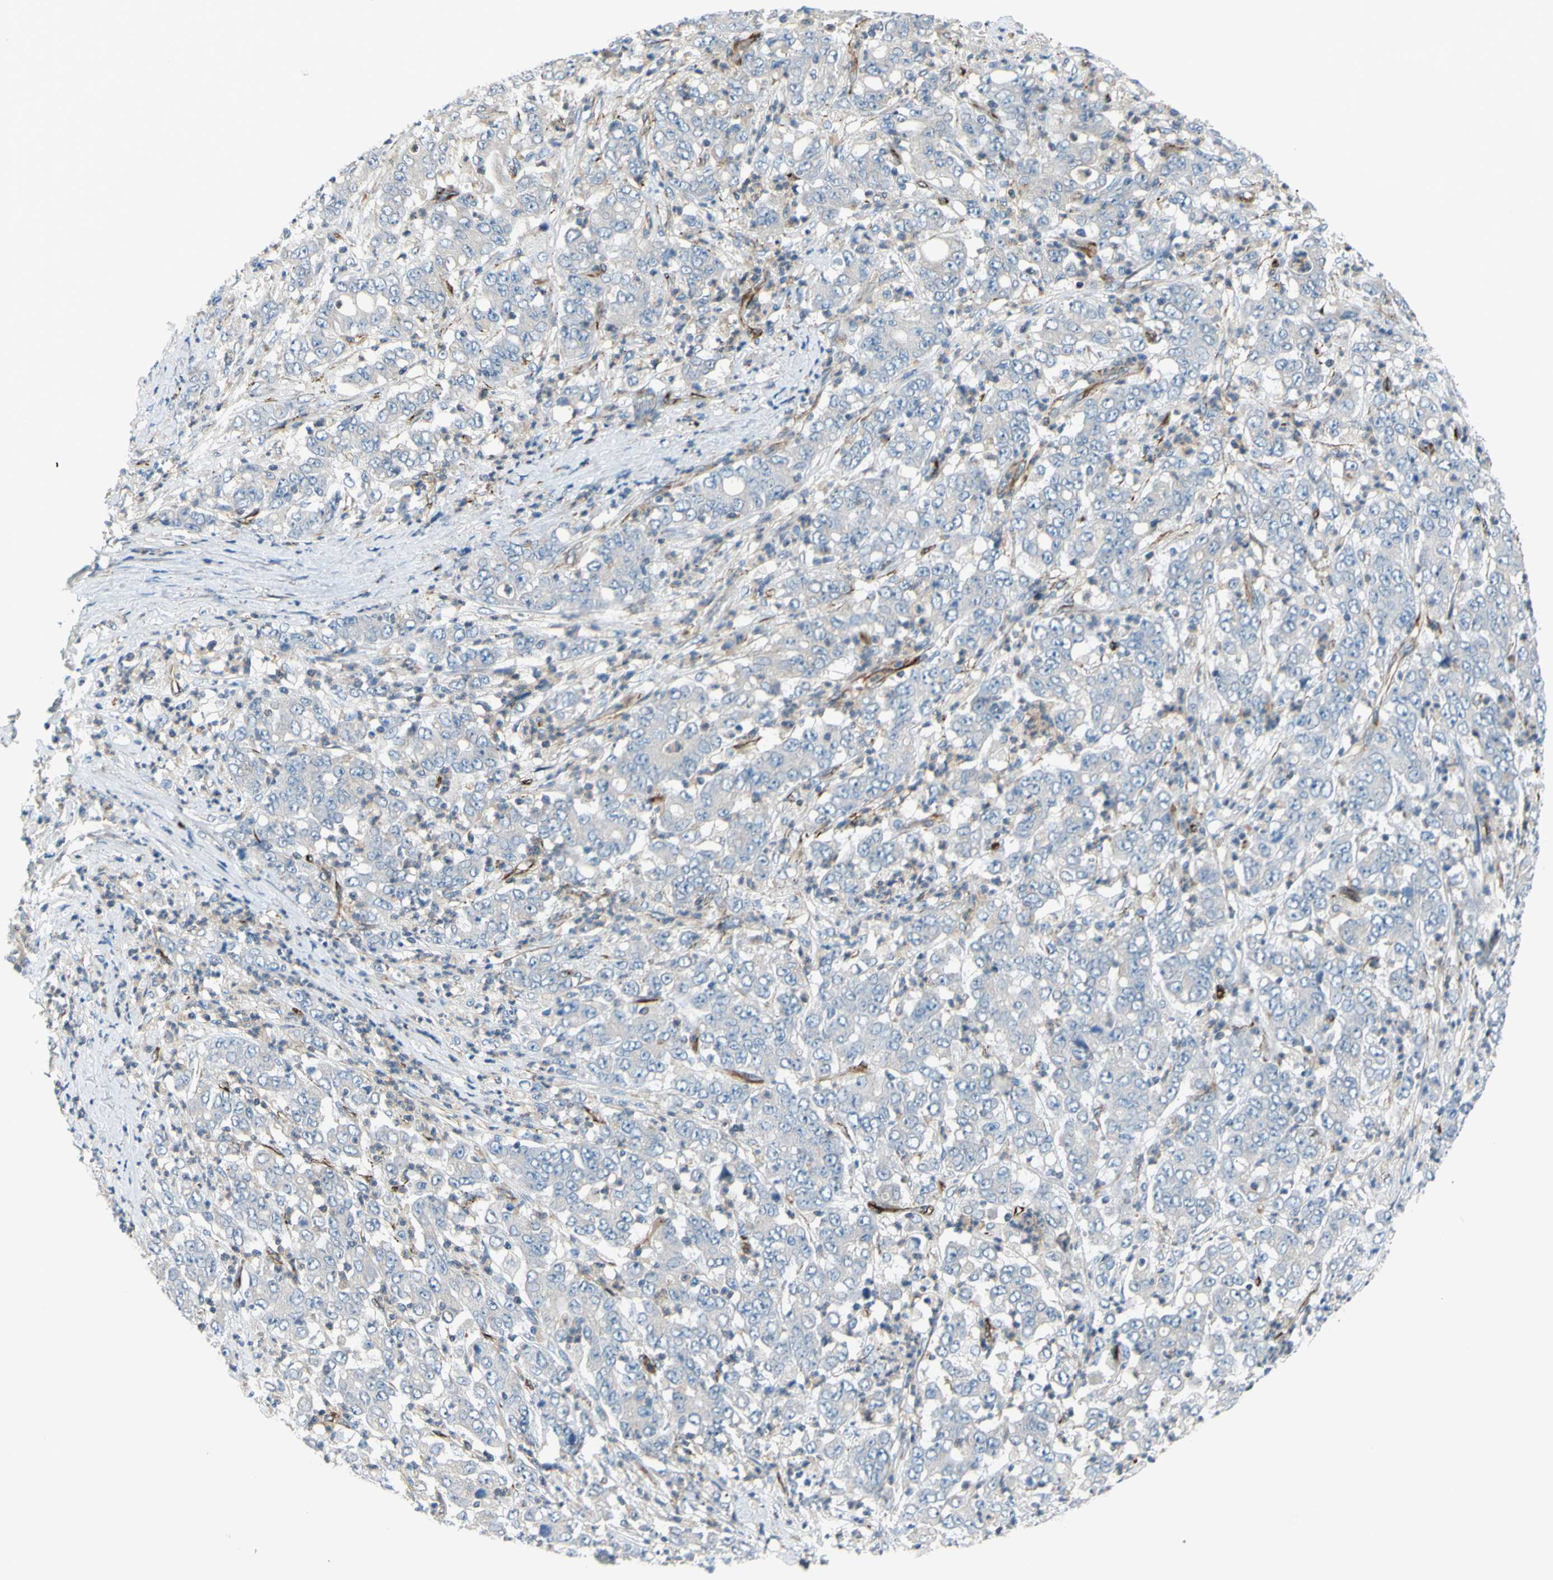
{"staining": {"intensity": "negative", "quantity": "none", "location": "none"}, "tissue": "stomach cancer", "cell_type": "Tumor cells", "image_type": "cancer", "snomed": [{"axis": "morphology", "description": "Adenocarcinoma, NOS"}, {"axis": "topography", "description": "Stomach, lower"}], "caption": "This is a photomicrograph of immunohistochemistry (IHC) staining of stomach cancer, which shows no expression in tumor cells. (Stains: DAB (3,3'-diaminobenzidine) immunohistochemistry with hematoxylin counter stain, Microscopy: brightfield microscopy at high magnification).", "gene": "PRRG2", "patient": {"sex": "female", "age": 71}}